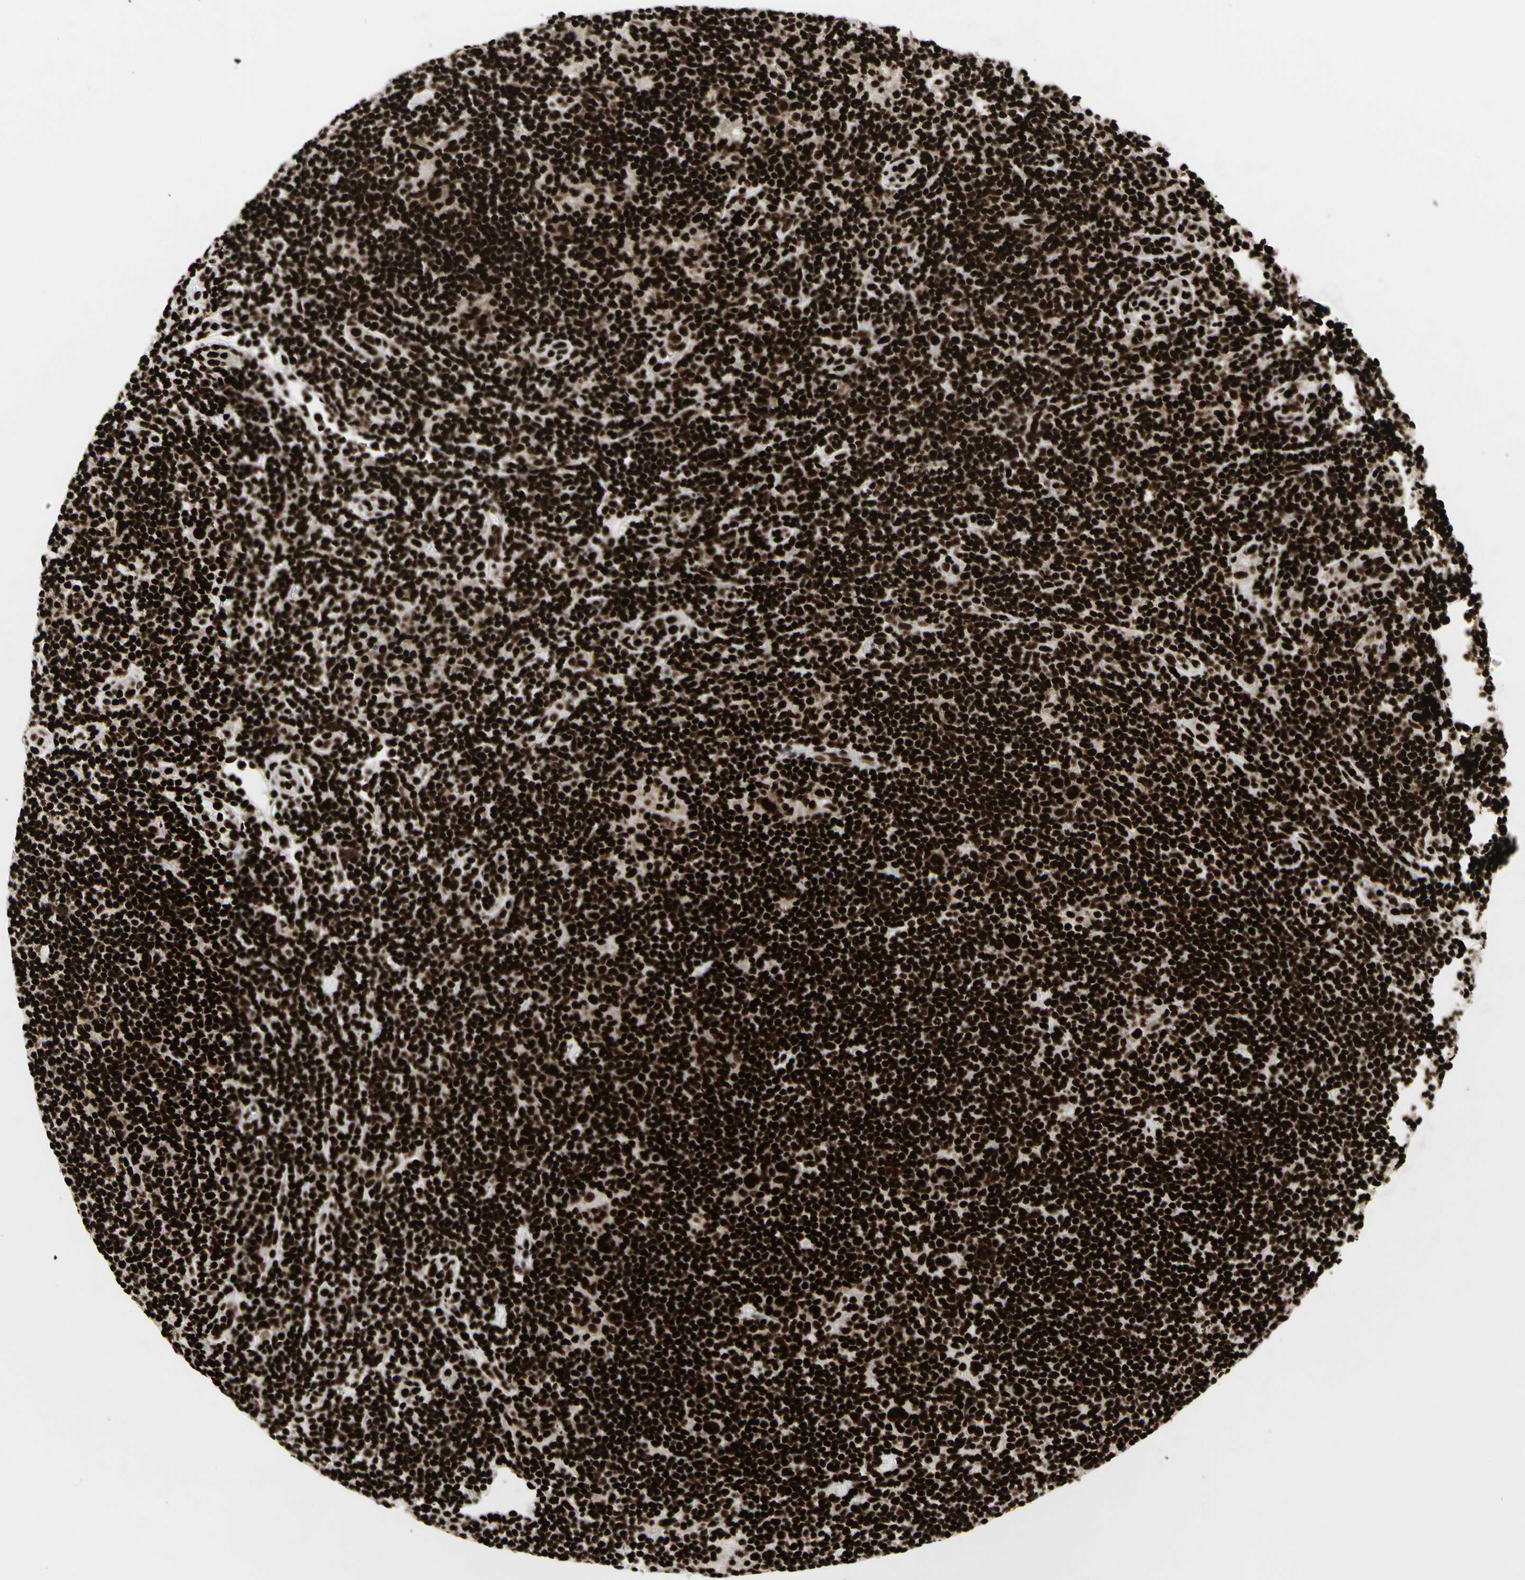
{"staining": {"intensity": "strong", "quantity": ">75%", "location": "nuclear"}, "tissue": "lymphoma", "cell_type": "Tumor cells", "image_type": "cancer", "snomed": [{"axis": "morphology", "description": "Hodgkin's disease, NOS"}, {"axis": "topography", "description": "Lymph node"}], "caption": "Immunohistochemistry (DAB (3,3'-diaminobenzidine)) staining of human Hodgkin's disease demonstrates strong nuclear protein positivity in approximately >75% of tumor cells. The staining is performed using DAB (3,3'-diaminobenzidine) brown chromogen to label protein expression. The nuclei are counter-stained blue using hematoxylin.", "gene": "U2AF2", "patient": {"sex": "female", "age": 57}}